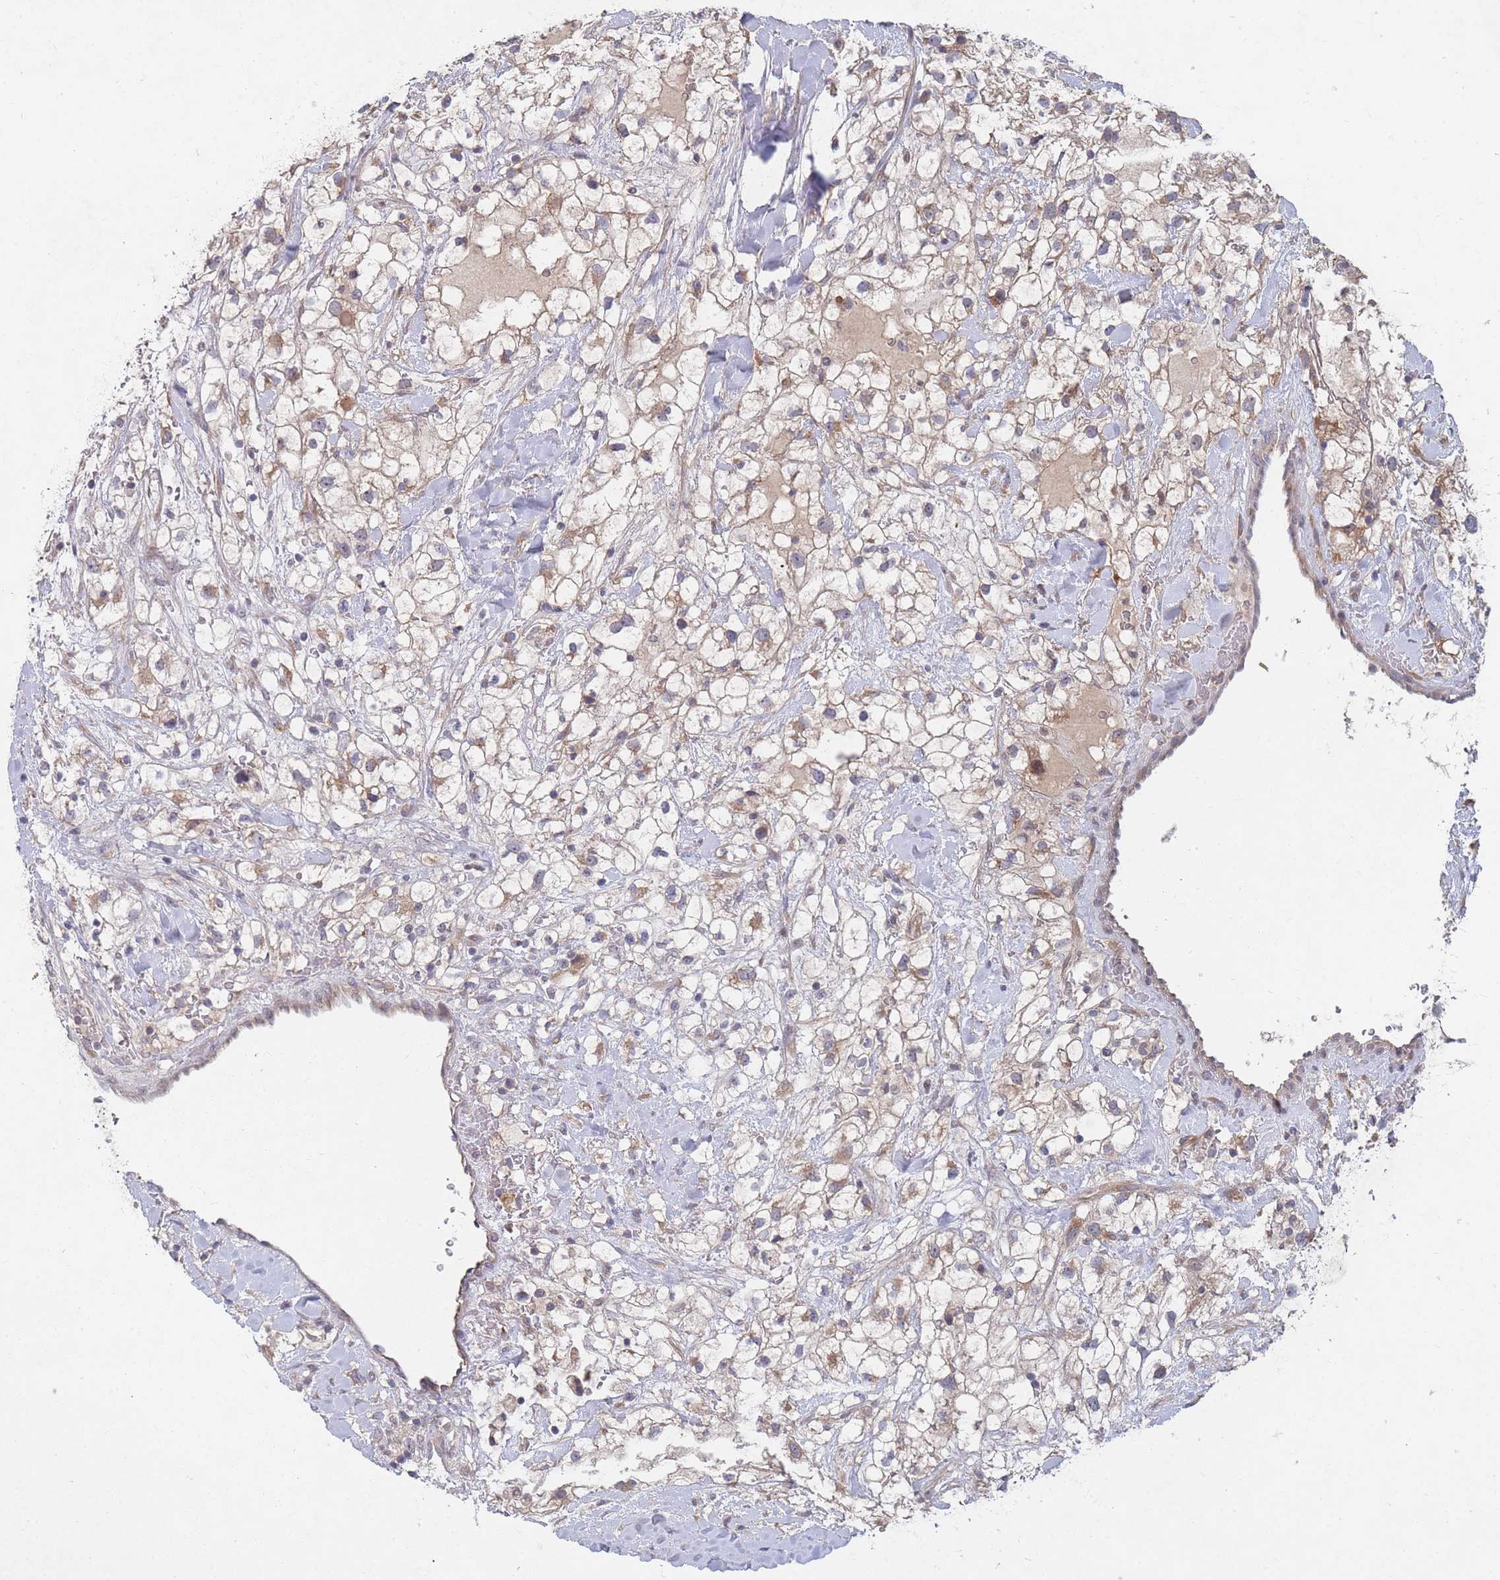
{"staining": {"intensity": "weak", "quantity": "25%-75%", "location": "cytoplasmic/membranous"}, "tissue": "renal cancer", "cell_type": "Tumor cells", "image_type": "cancer", "snomed": [{"axis": "morphology", "description": "Adenocarcinoma, NOS"}, {"axis": "topography", "description": "Kidney"}], "caption": "This histopathology image reveals renal cancer (adenocarcinoma) stained with IHC to label a protein in brown. The cytoplasmic/membranous of tumor cells show weak positivity for the protein. Nuclei are counter-stained blue.", "gene": "SLC35F5", "patient": {"sex": "male", "age": 59}}